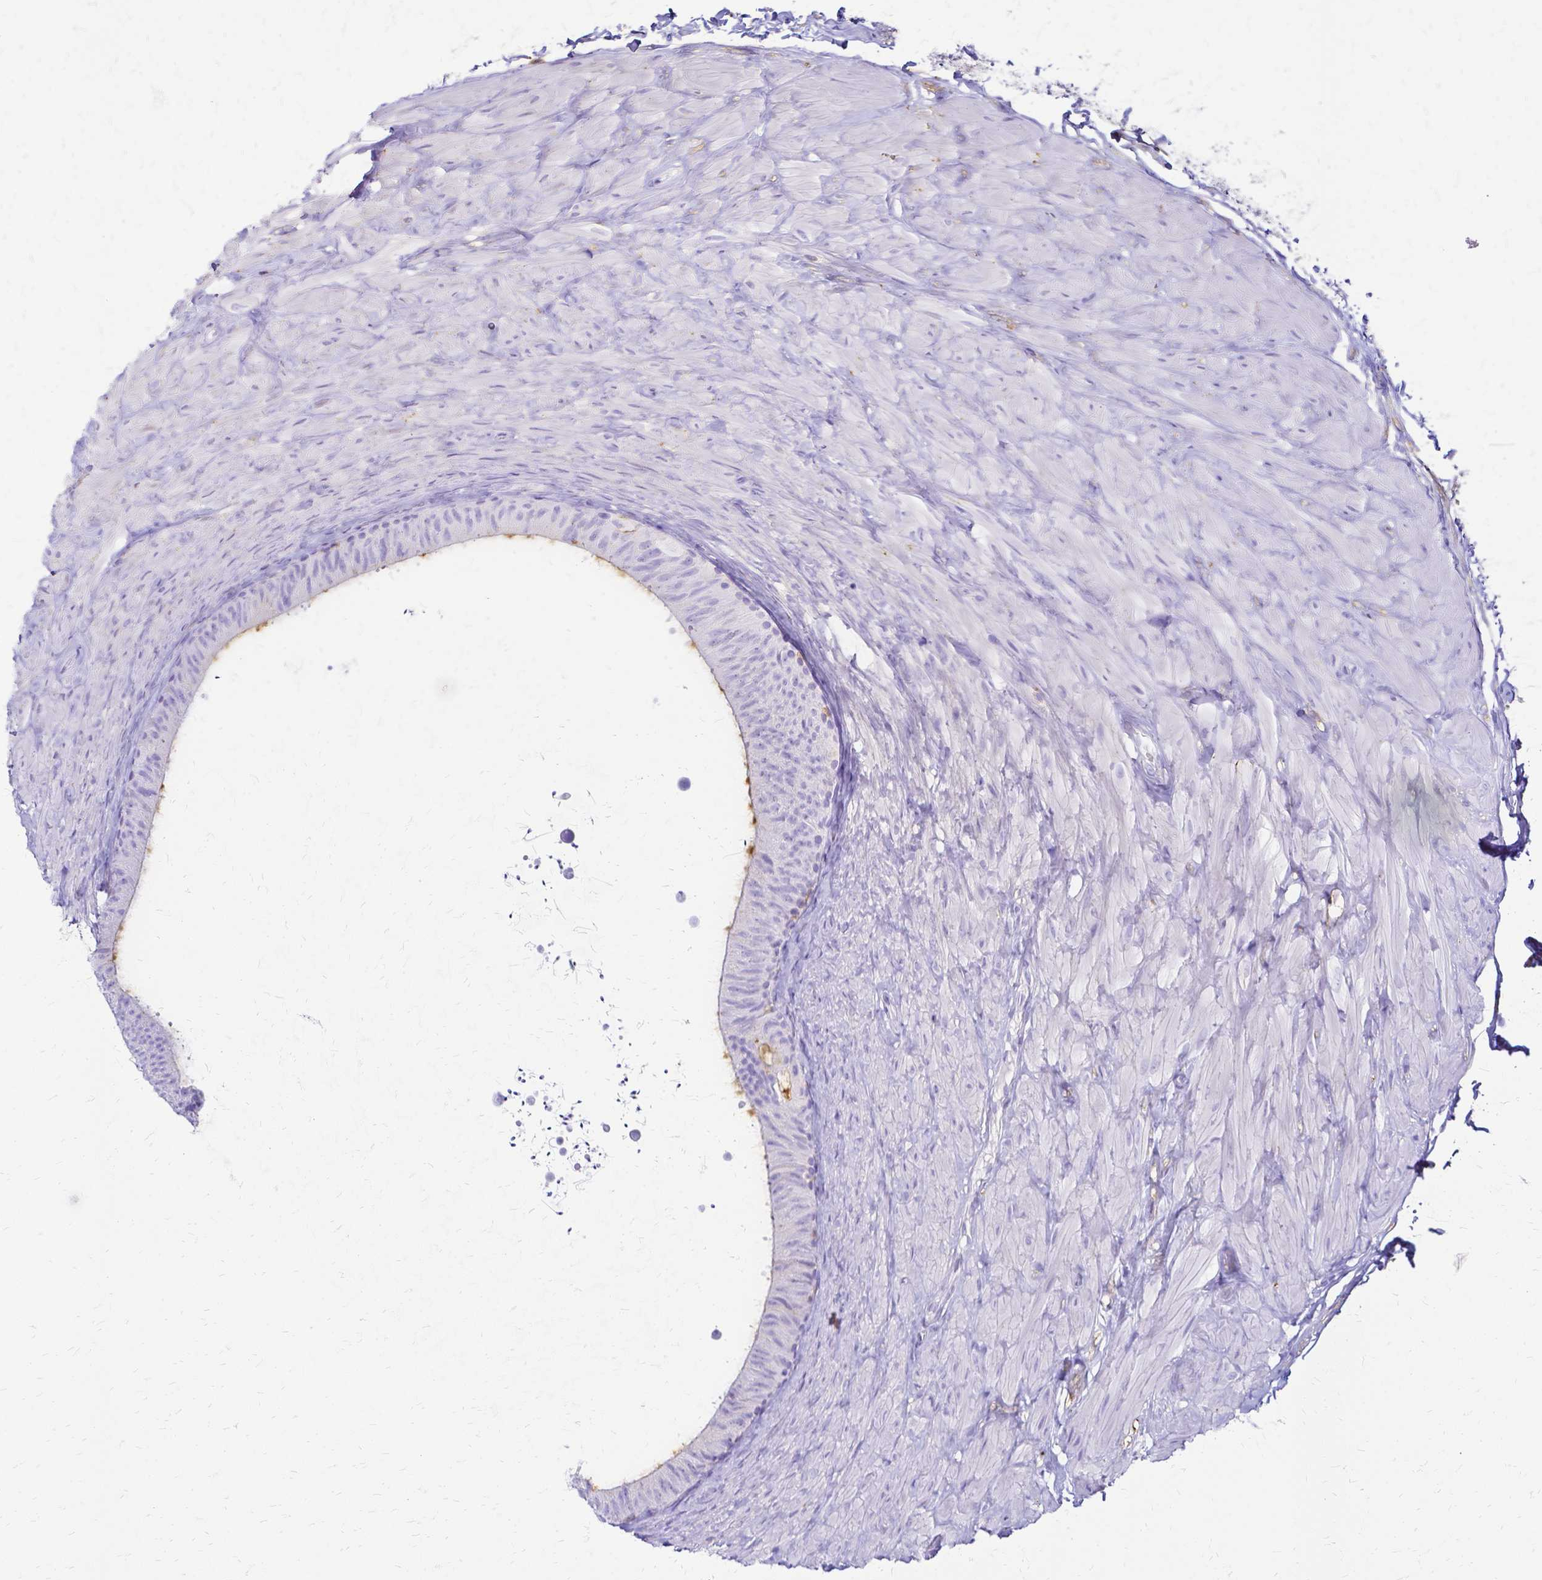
{"staining": {"intensity": "weak", "quantity": "<25%", "location": "cytoplasmic/membranous"}, "tissue": "epididymis", "cell_type": "Glandular cells", "image_type": "normal", "snomed": [{"axis": "morphology", "description": "Normal tissue, NOS"}, {"axis": "topography", "description": "Epididymis, spermatic cord, NOS"}, {"axis": "topography", "description": "Epididymis"}], "caption": "Immunohistochemical staining of benign epididymis reveals no significant expression in glandular cells. (DAB IHC visualized using brightfield microscopy, high magnification).", "gene": "HSPA12A", "patient": {"sex": "male", "age": 31}}